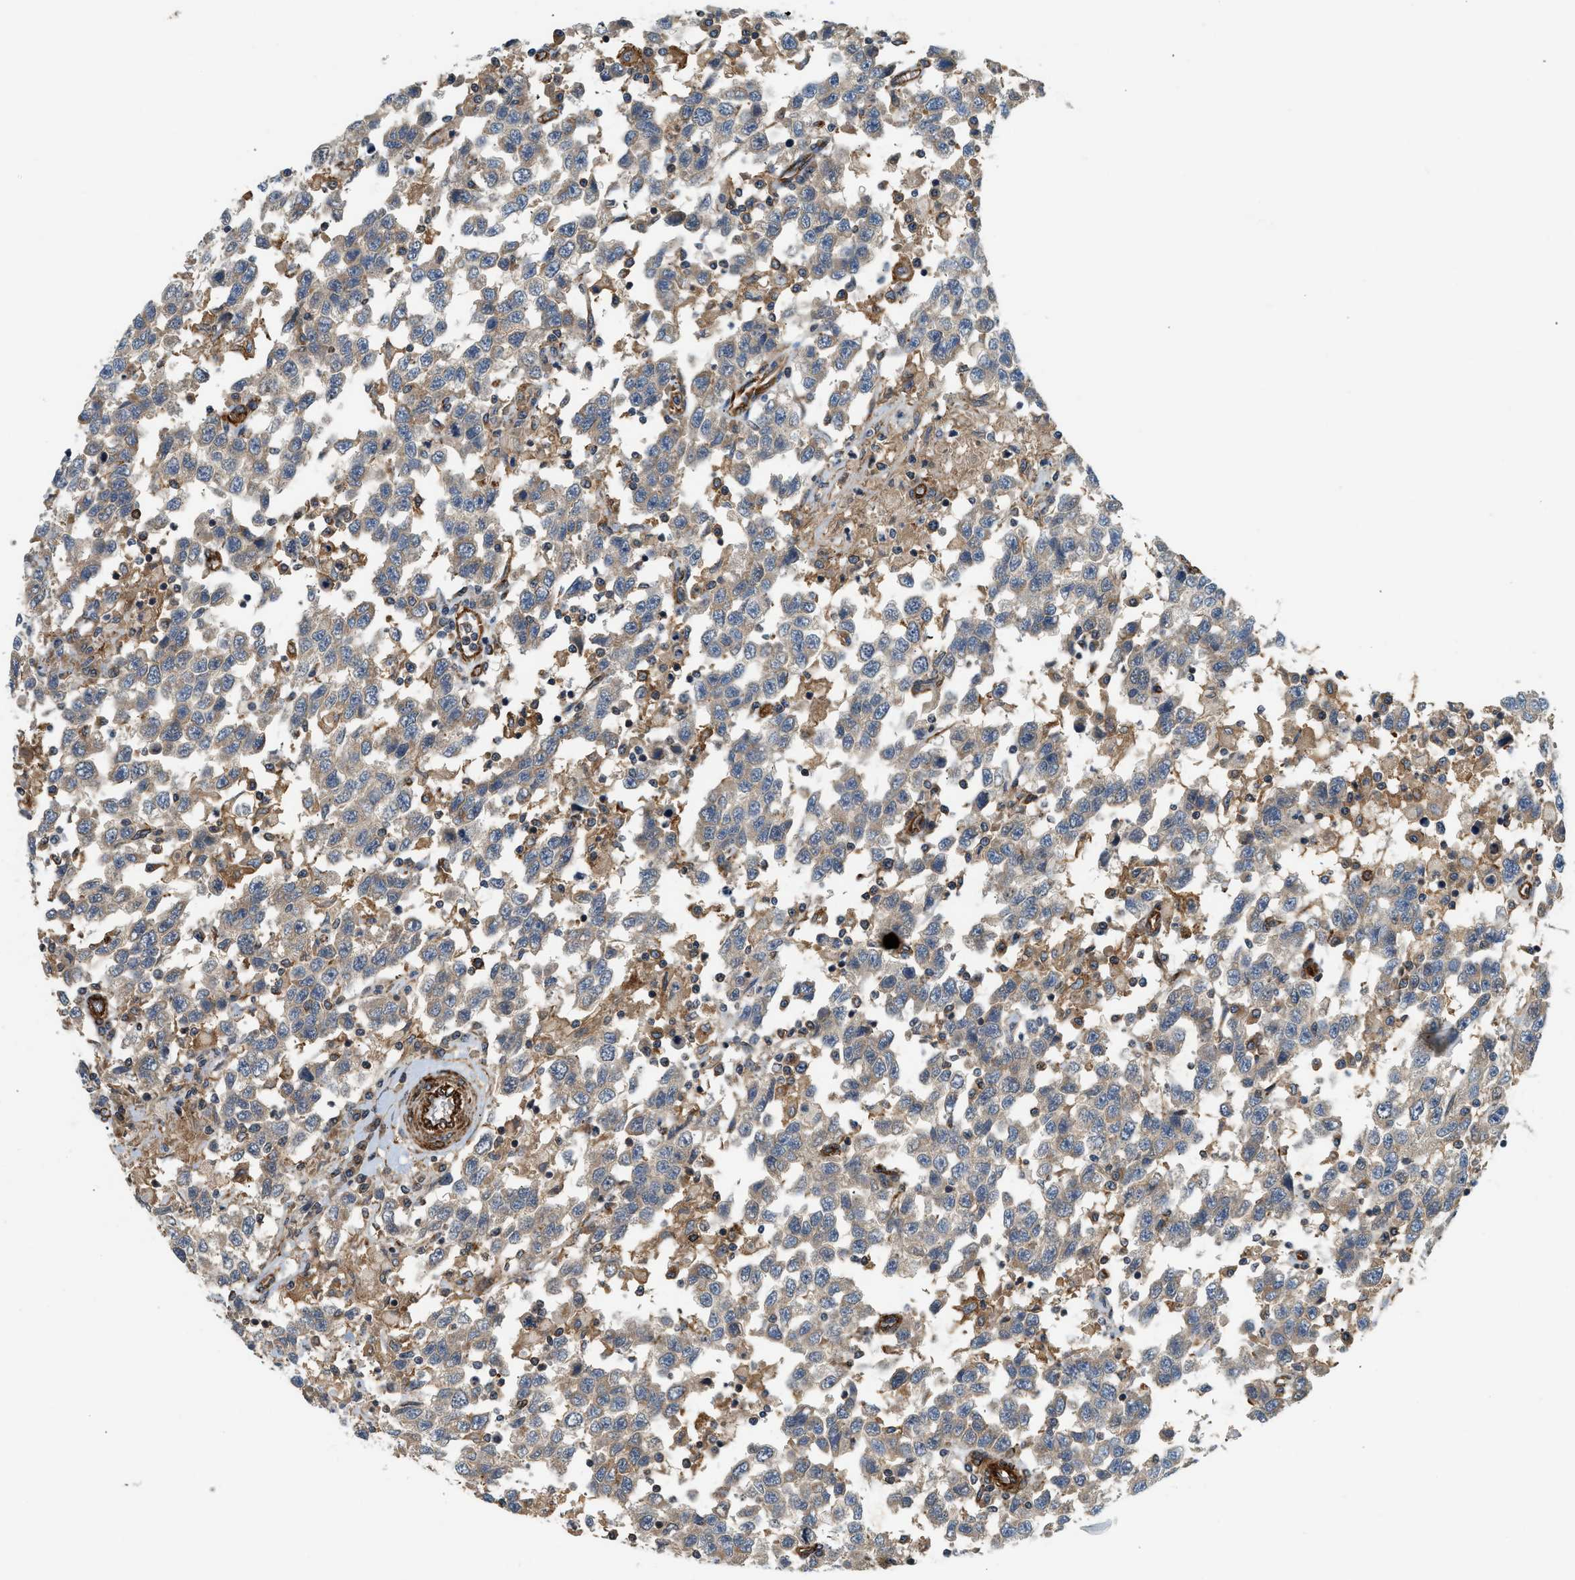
{"staining": {"intensity": "weak", "quantity": "25%-75%", "location": "cytoplasmic/membranous"}, "tissue": "testis cancer", "cell_type": "Tumor cells", "image_type": "cancer", "snomed": [{"axis": "morphology", "description": "Seminoma, NOS"}, {"axis": "topography", "description": "Testis"}], "caption": "Tumor cells show low levels of weak cytoplasmic/membranous positivity in approximately 25%-75% of cells in testis cancer. Nuclei are stained in blue.", "gene": "HIP1", "patient": {"sex": "male", "age": 41}}